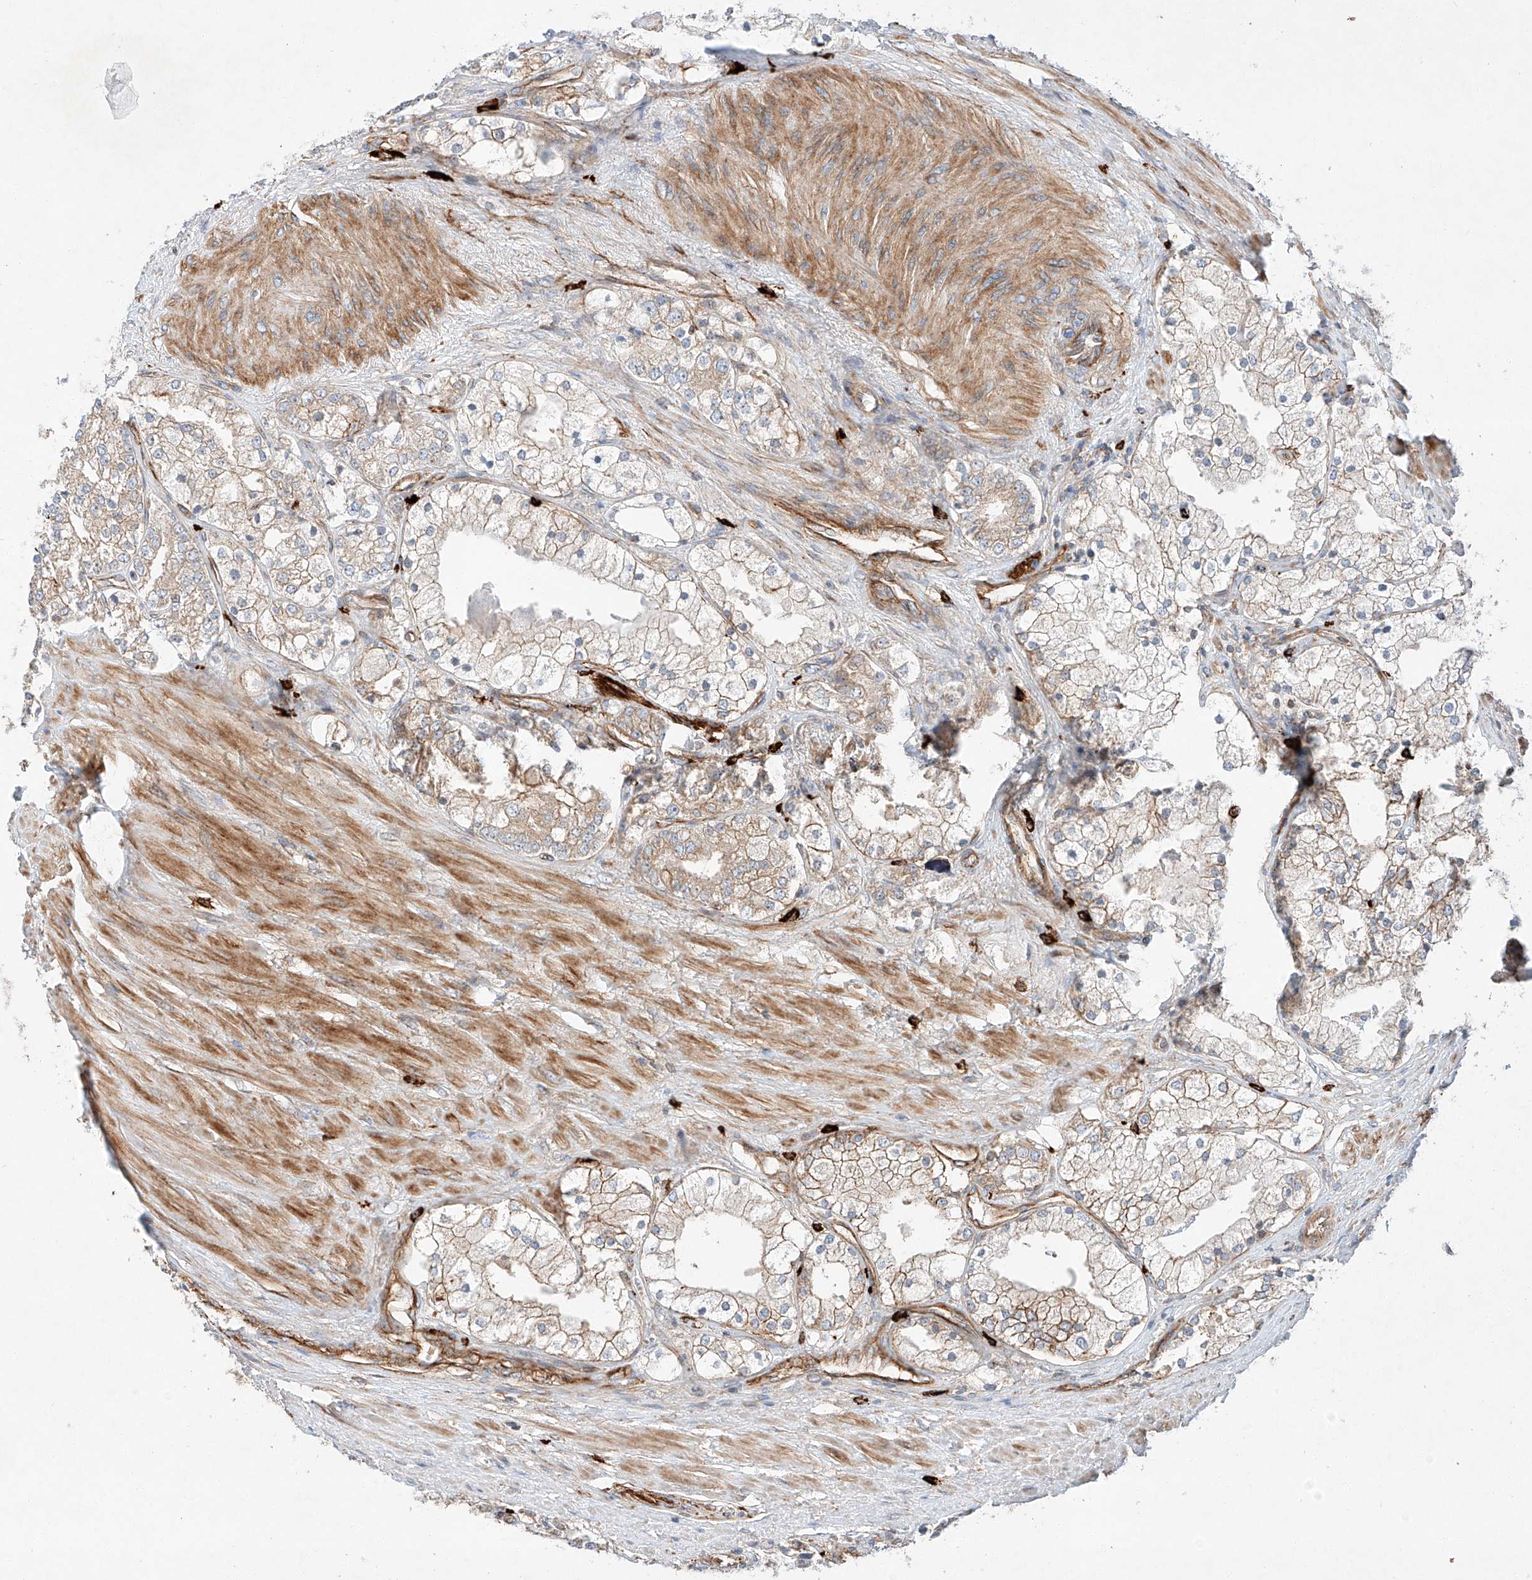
{"staining": {"intensity": "moderate", "quantity": ">75%", "location": "cytoplasmic/membranous"}, "tissue": "prostate cancer", "cell_type": "Tumor cells", "image_type": "cancer", "snomed": [{"axis": "morphology", "description": "Adenocarcinoma, High grade"}, {"axis": "topography", "description": "Prostate"}], "caption": "This photomicrograph displays prostate cancer (adenocarcinoma (high-grade)) stained with IHC to label a protein in brown. The cytoplasmic/membranous of tumor cells show moderate positivity for the protein. Nuclei are counter-stained blue.", "gene": "MINDY4", "patient": {"sex": "male", "age": 50}}